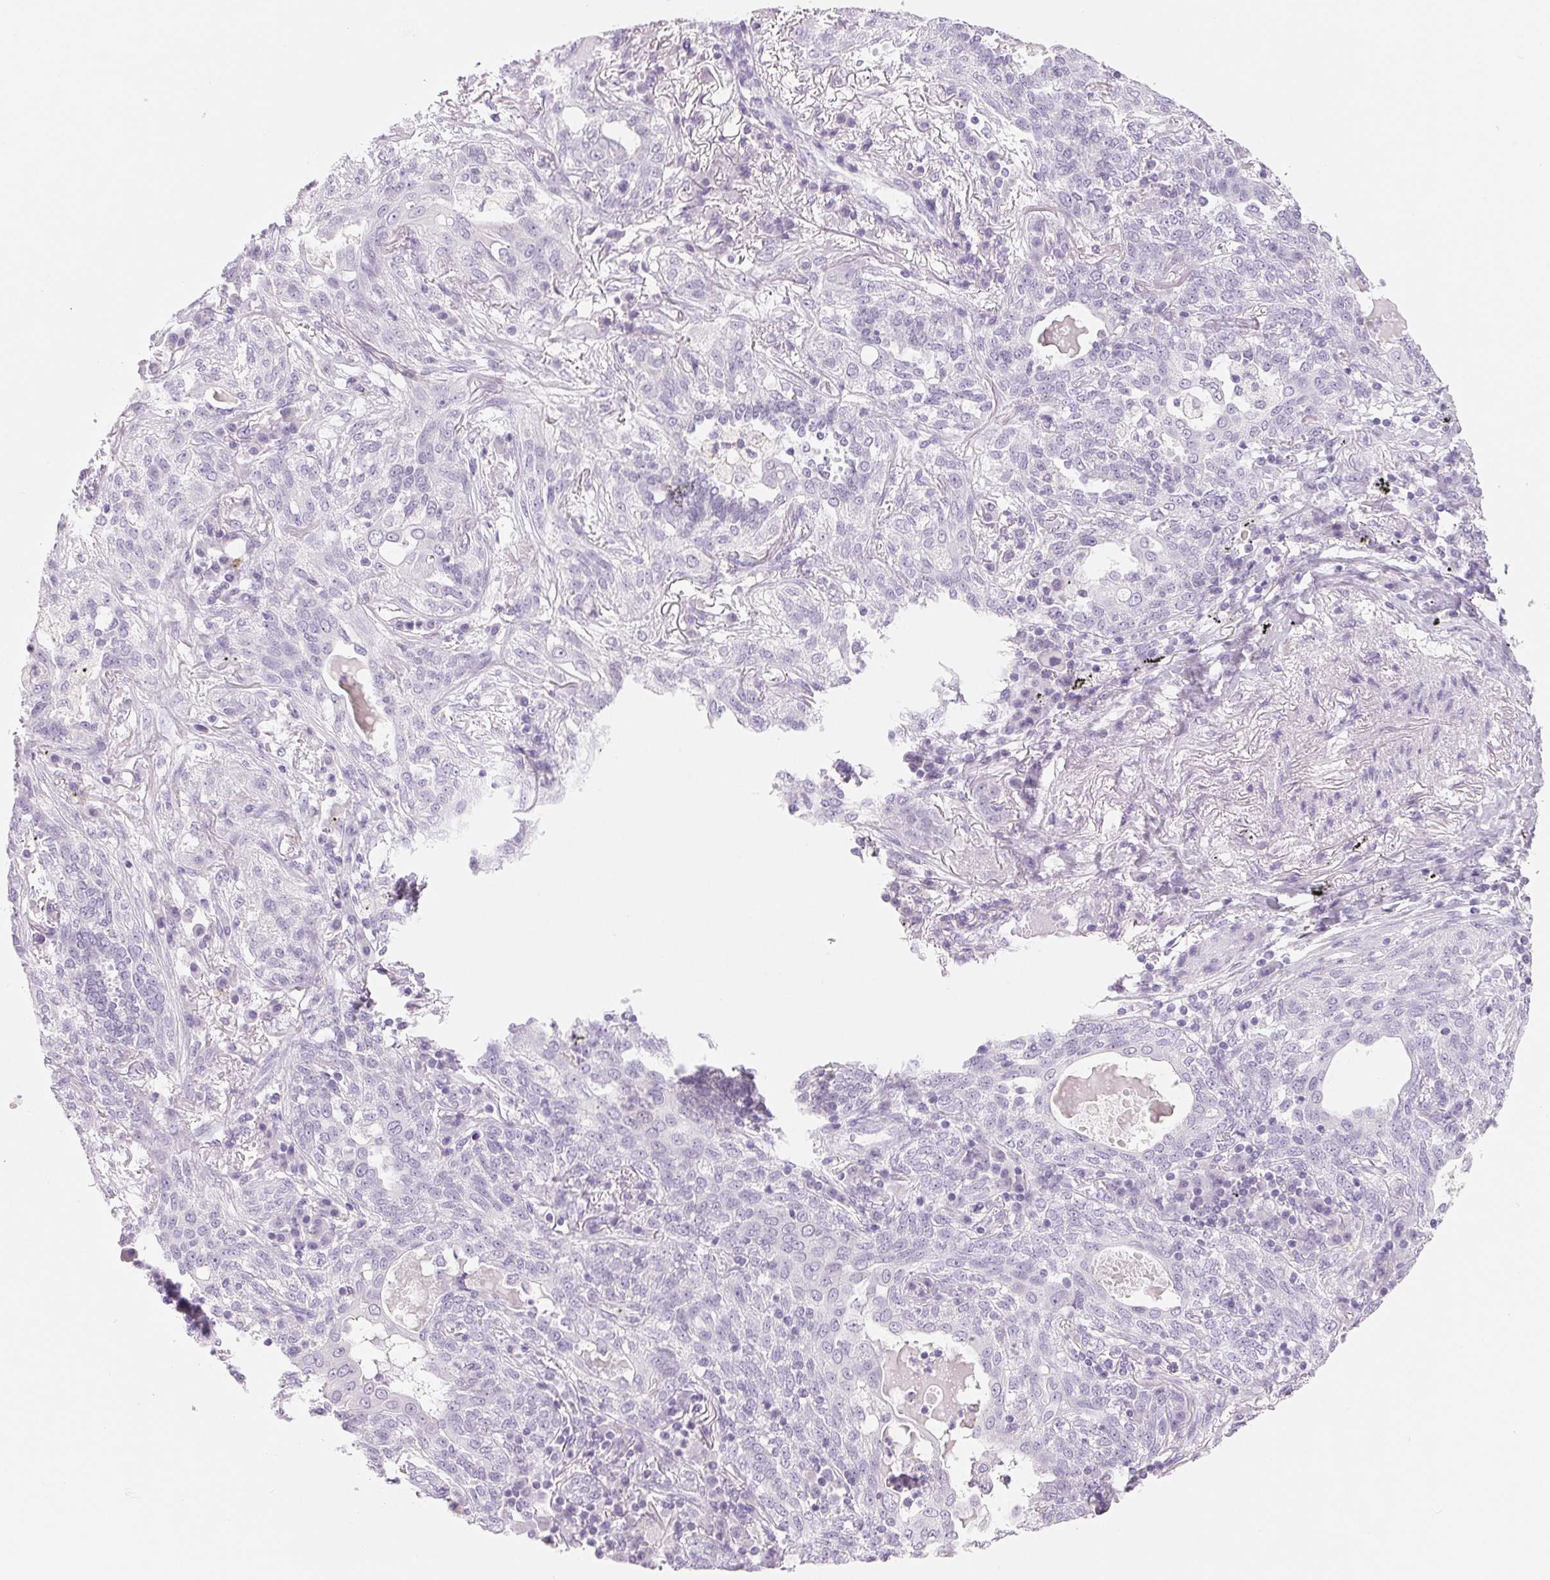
{"staining": {"intensity": "negative", "quantity": "none", "location": "none"}, "tissue": "lung cancer", "cell_type": "Tumor cells", "image_type": "cancer", "snomed": [{"axis": "morphology", "description": "Squamous cell carcinoma, NOS"}, {"axis": "topography", "description": "Lung"}], "caption": "Human lung squamous cell carcinoma stained for a protein using immunohistochemistry (IHC) exhibits no staining in tumor cells.", "gene": "SPACA5B", "patient": {"sex": "female", "age": 70}}